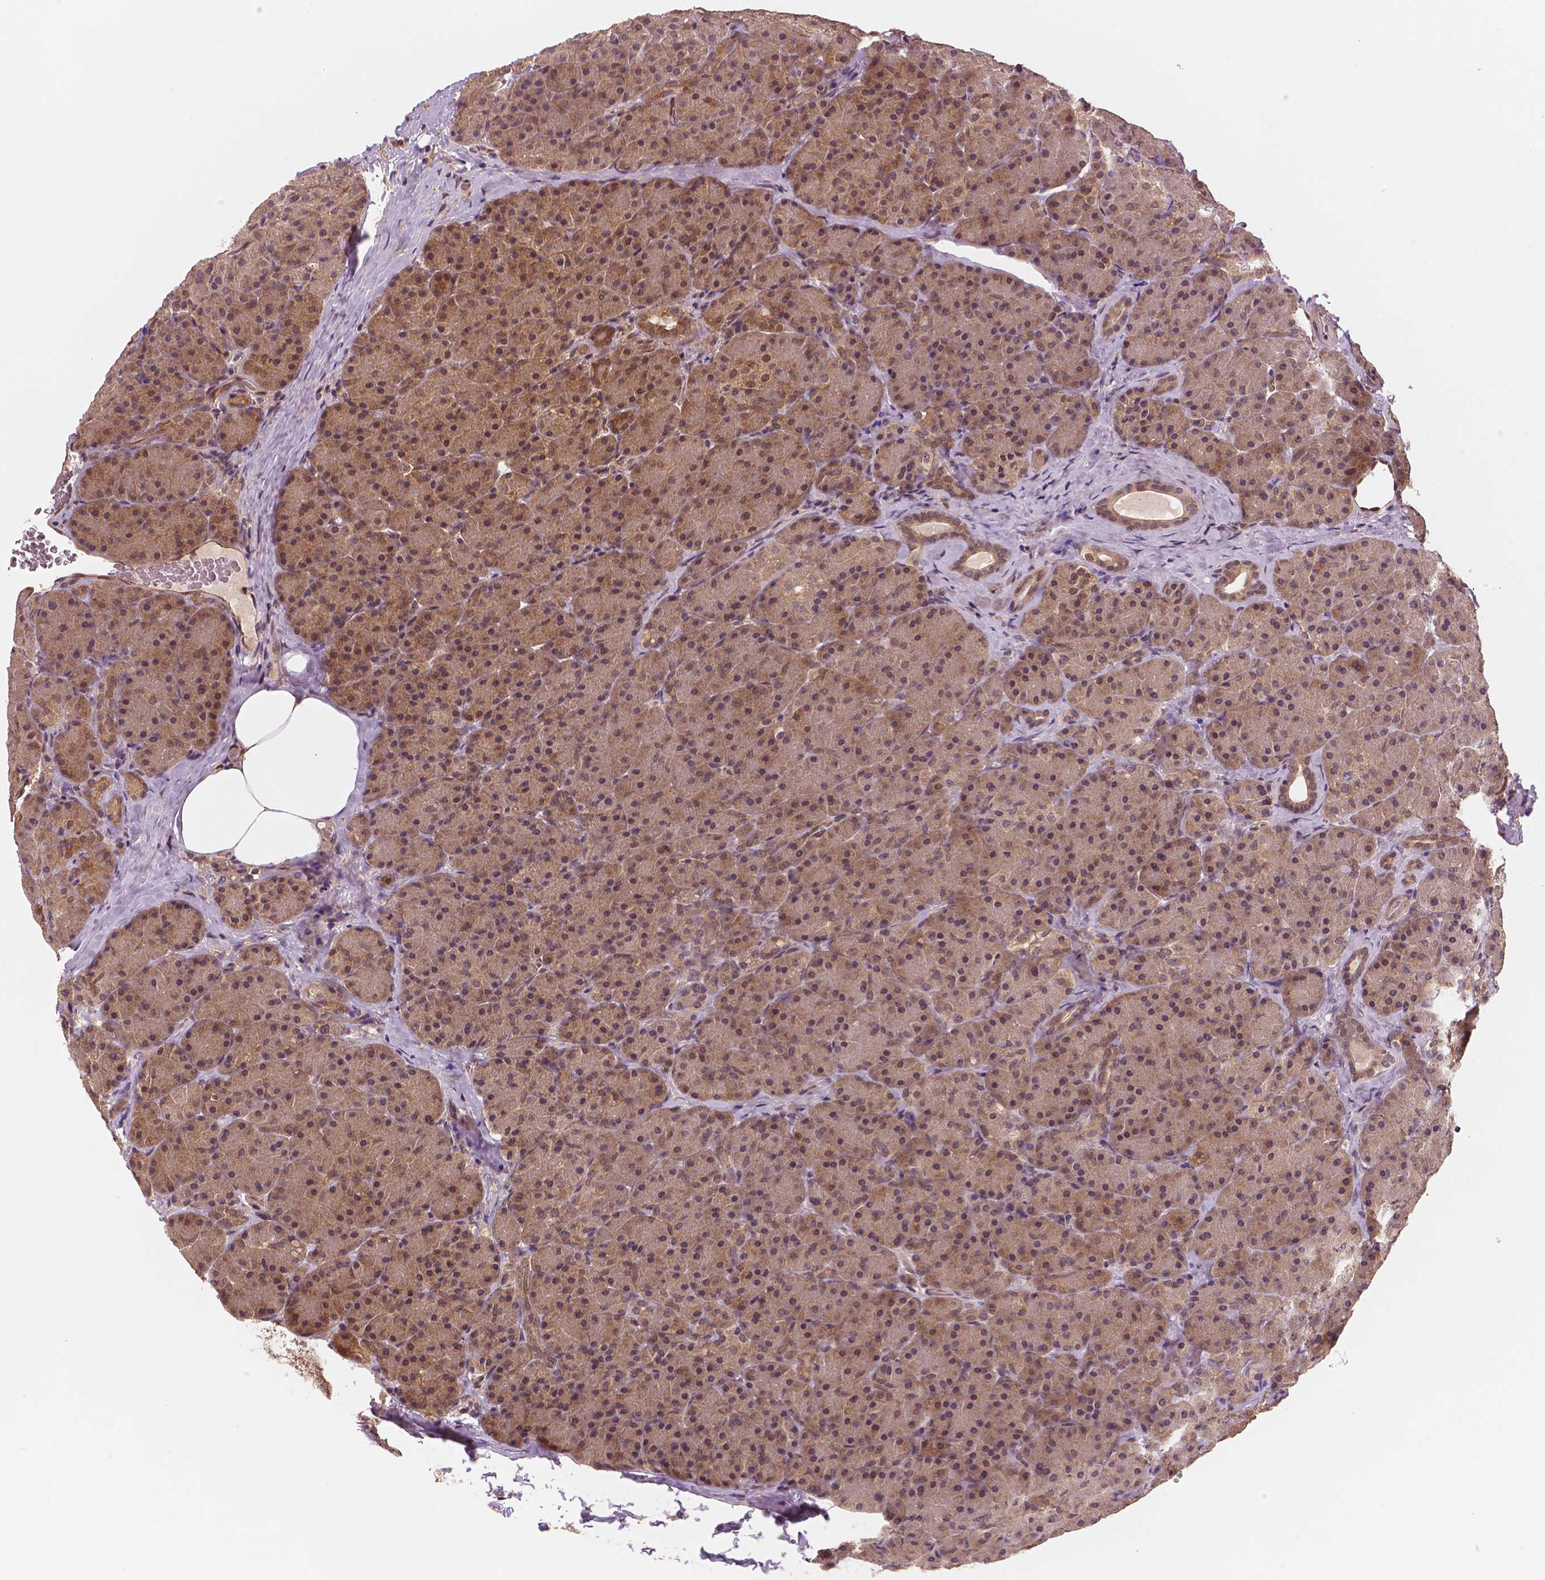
{"staining": {"intensity": "moderate", "quantity": "25%-75%", "location": "cytoplasmic/membranous"}, "tissue": "pancreas", "cell_type": "Exocrine glandular cells", "image_type": "normal", "snomed": [{"axis": "morphology", "description": "Normal tissue, NOS"}, {"axis": "topography", "description": "Pancreas"}], "caption": "IHC histopathology image of benign pancreas stained for a protein (brown), which exhibits medium levels of moderate cytoplasmic/membranous expression in approximately 25%-75% of exocrine glandular cells.", "gene": "STAT3", "patient": {"sex": "male", "age": 57}}